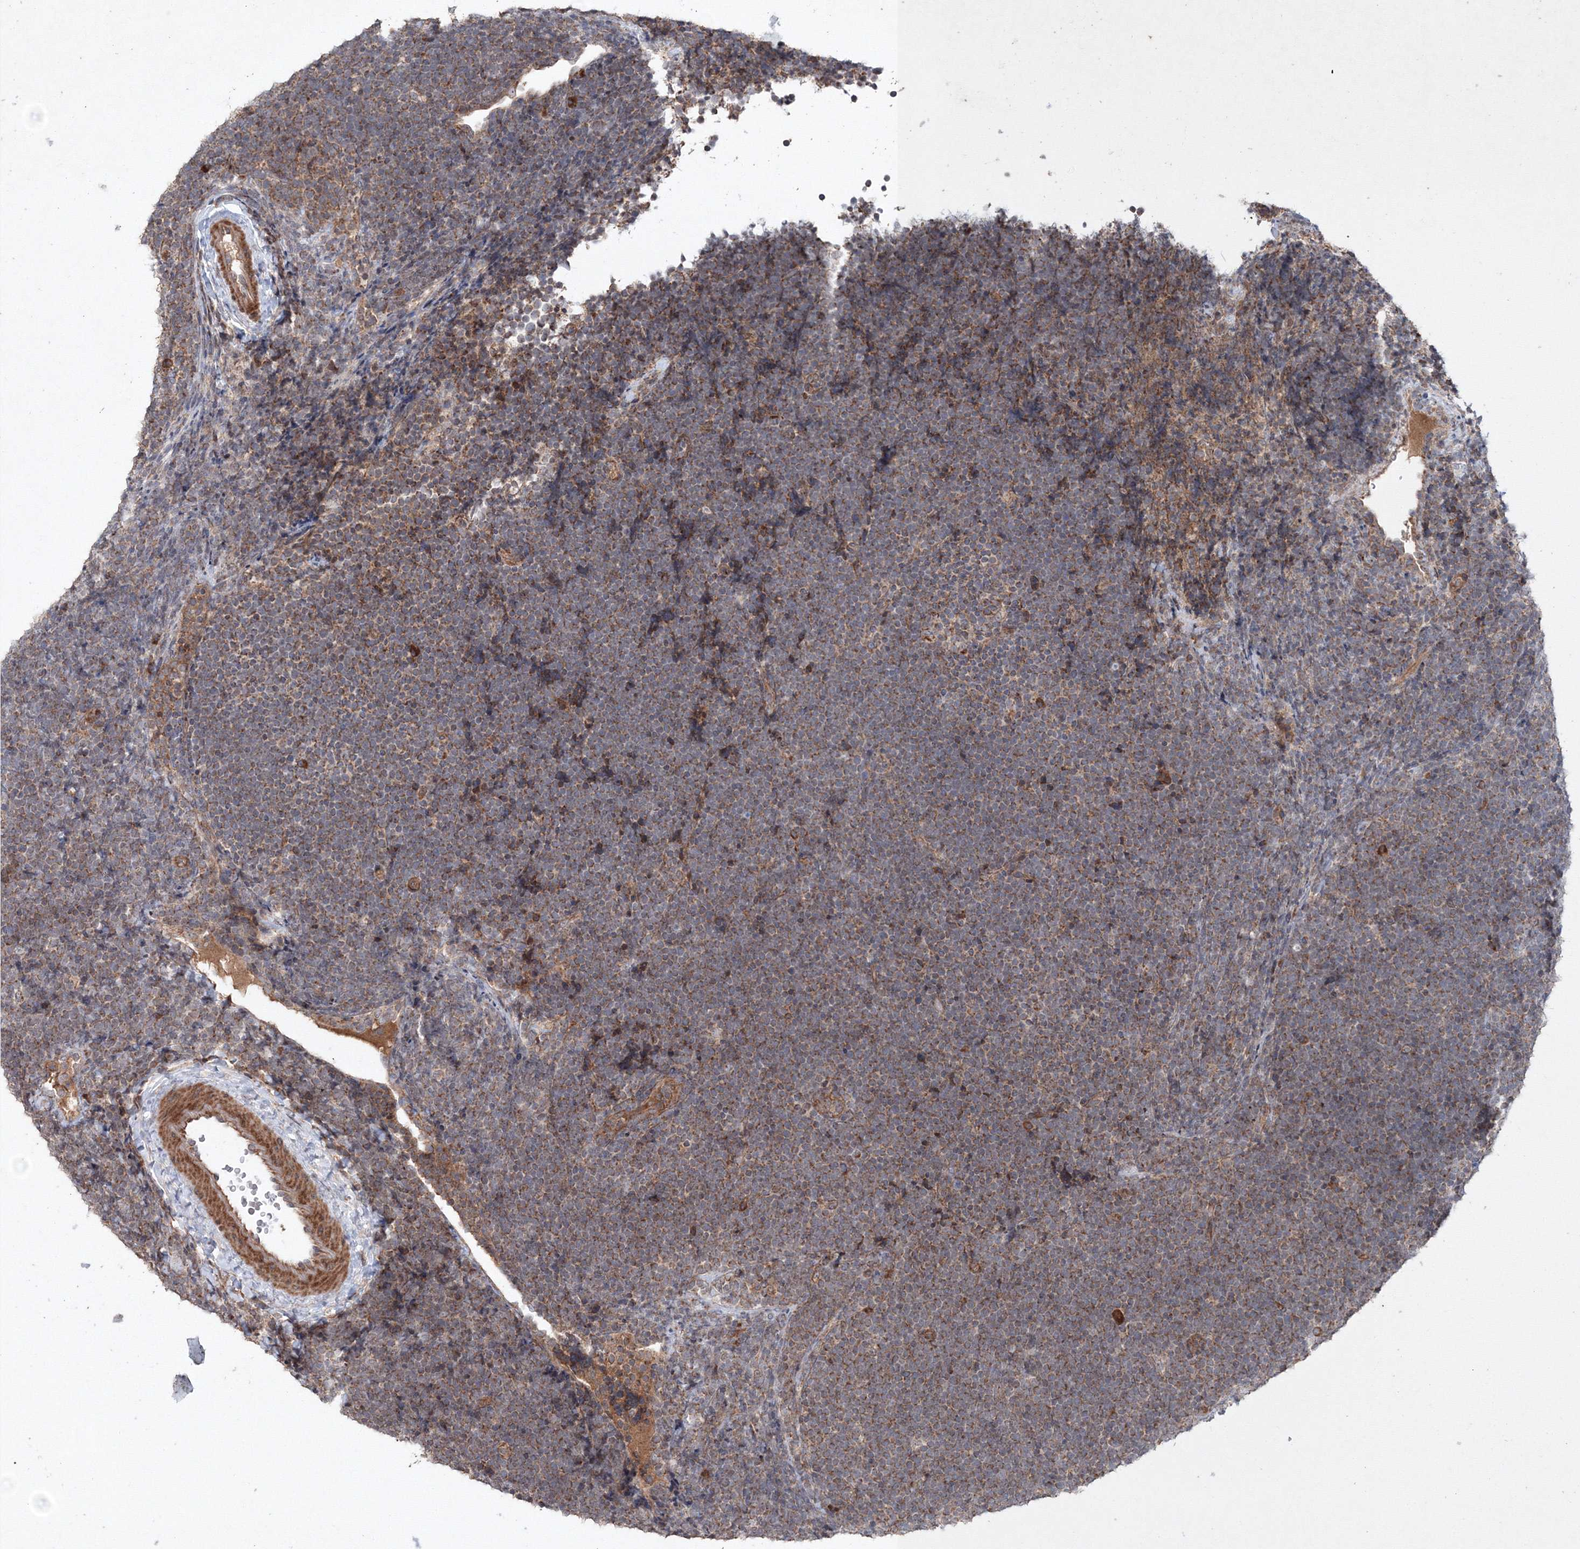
{"staining": {"intensity": "moderate", "quantity": ">75%", "location": "cytoplasmic/membranous"}, "tissue": "lymphoma", "cell_type": "Tumor cells", "image_type": "cancer", "snomed": [{"axis": "morphology", "description": "Malignant lymphoma, non-Hodgkin's type, High grade"}, {"axis": "topography", "description": "Lymph node"}], "caption": "Protein staining exhibits moderate cytoplasmic/membranous expression in approximately >75% of tumor cells in lymphoma.", "gene": "NOA1", "patient": {"sex": "male", "age": 13}}